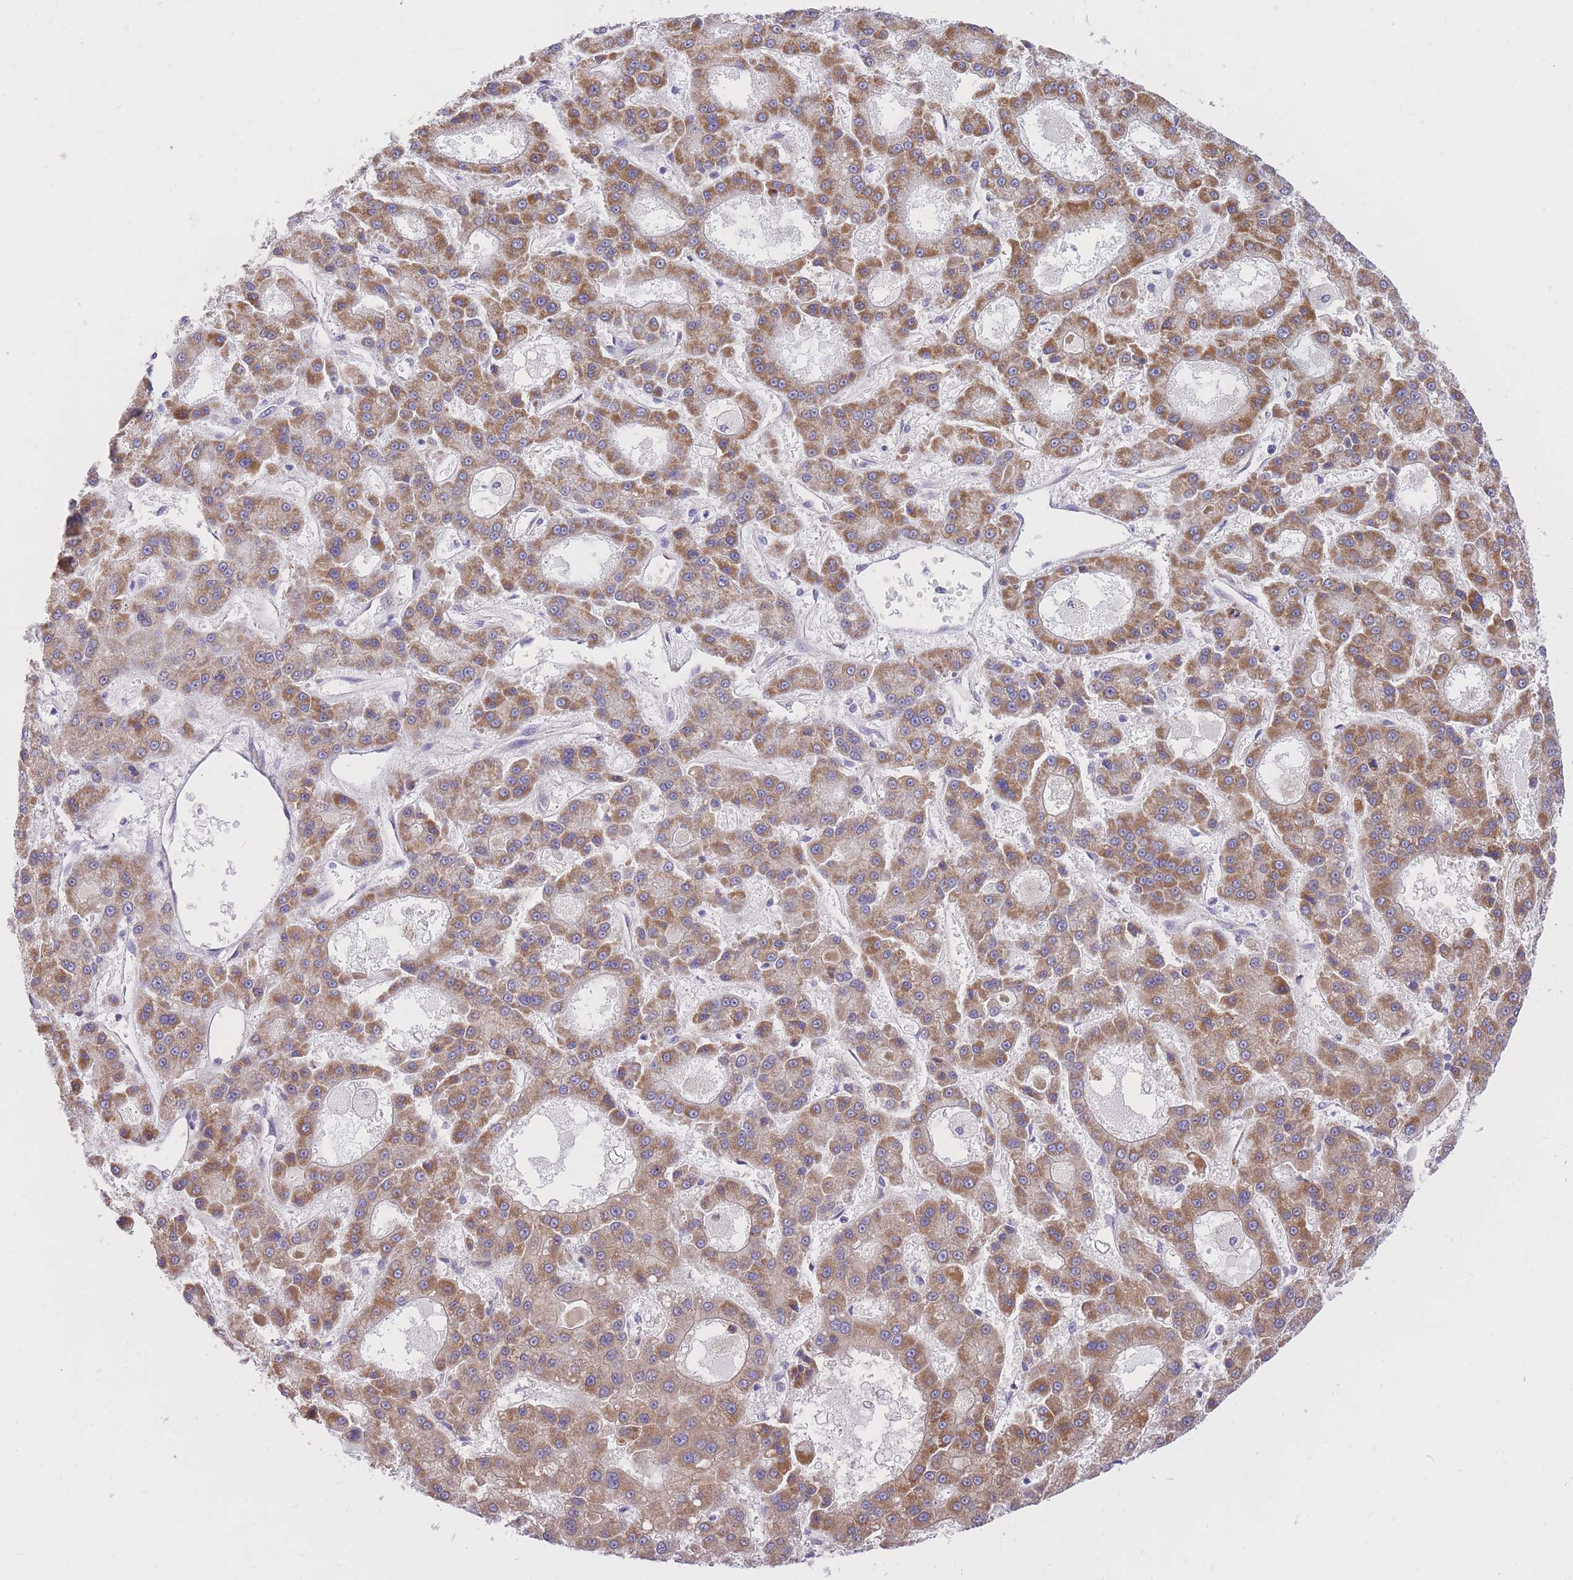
{"staining": {"intensity": "moderate", "quantity": ">75%", "location": "cytoplasmic/membranous"}, "tissue": "liver cancer", "cell_type": "Tumor cells", "image_type": "cancer", "snomed": [{"axis": "morphology", "description": "Carcinoma, Hepatocellular, NOS"}, {"axis": "topography", "description": "Liver"}], "caption": "Tumor cells reveal moderate cytoplasmic/membranous expression in about >75% of cells in liver hepatocellular carcinoma.", "gene": "TOPAZ1", "patient": {"sex": "male", "age": 70}}